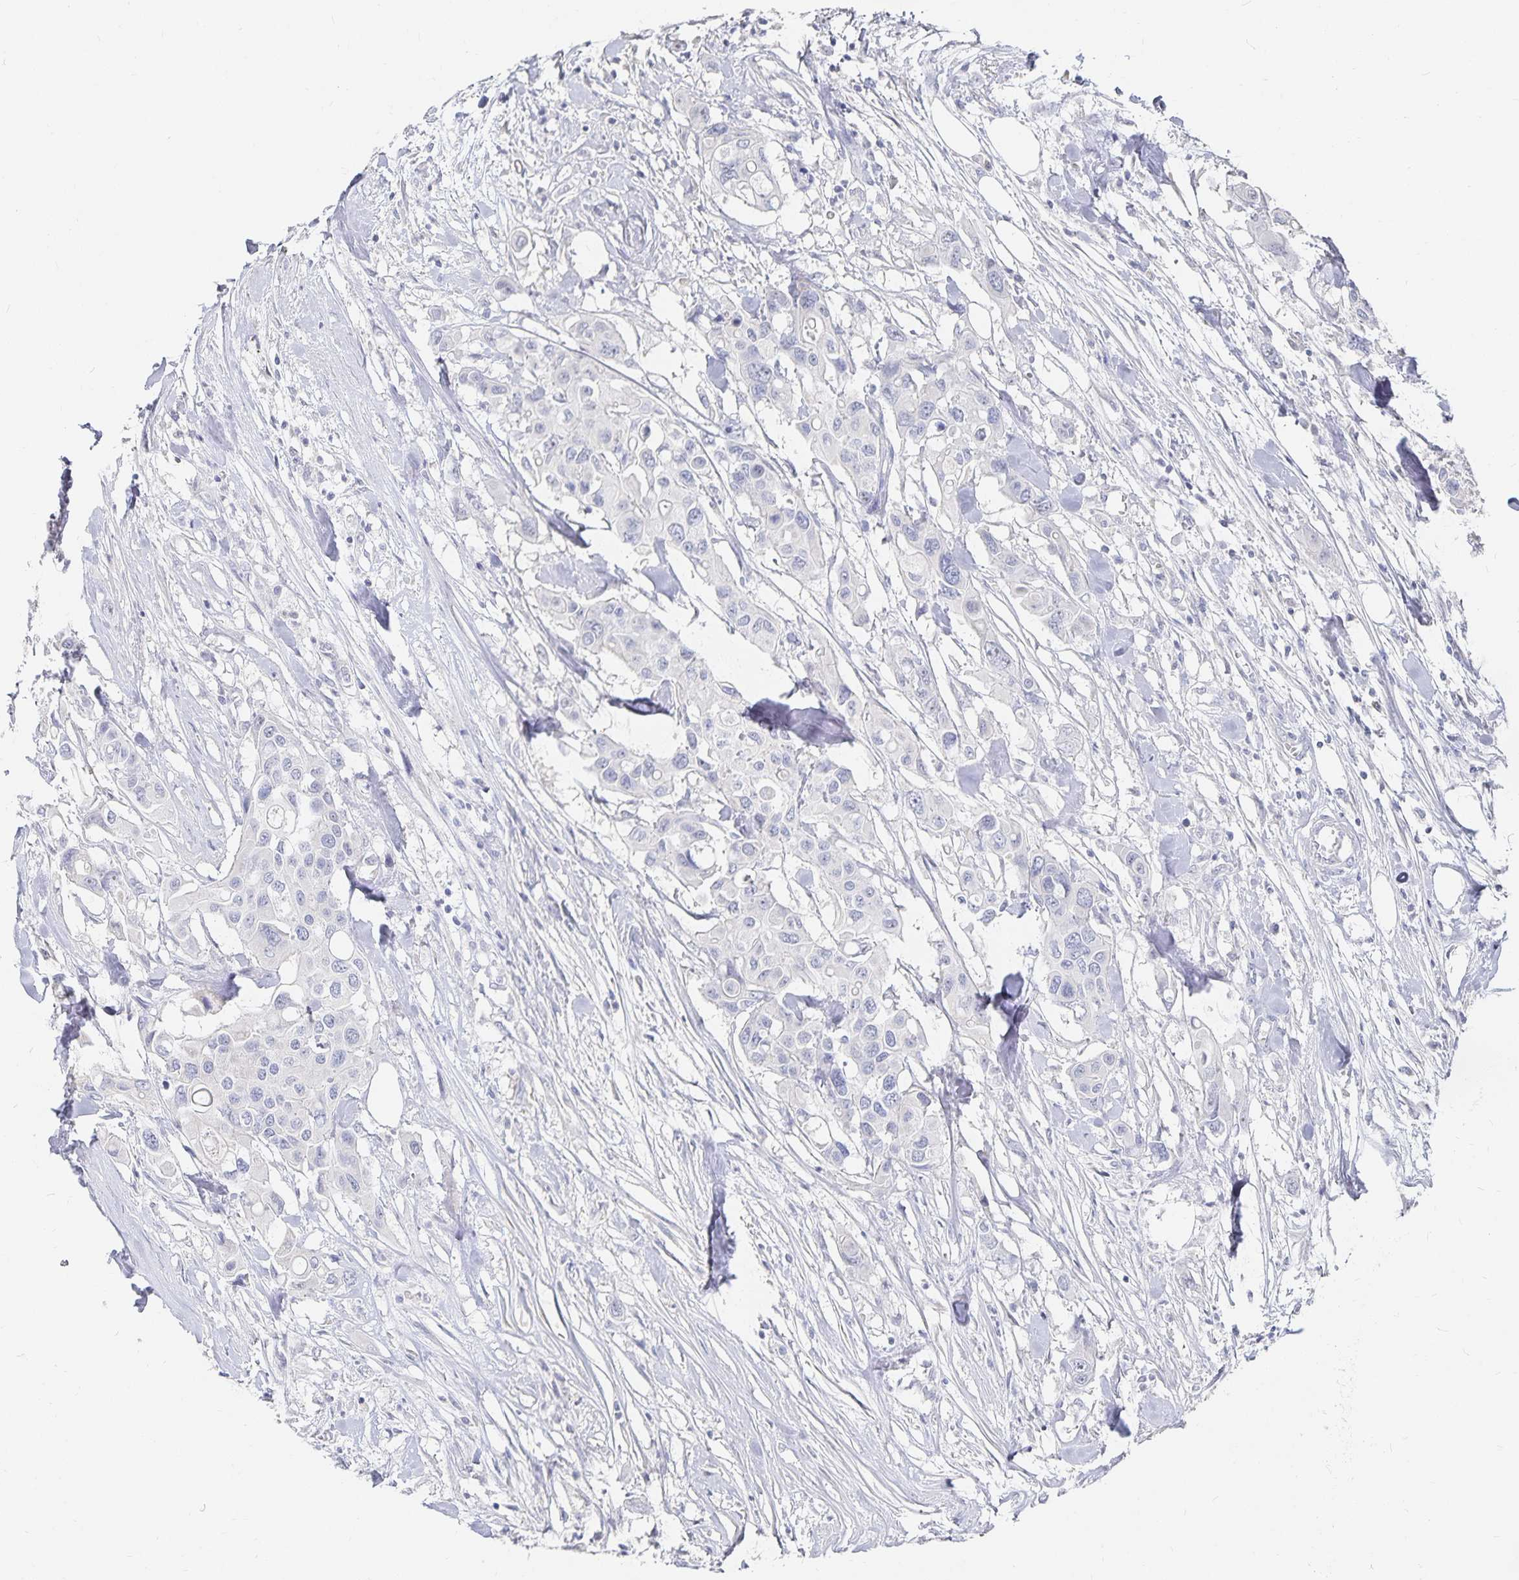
{"staining": {"intensity": "negative", "quantity": "none", "location": "none"}, "tissue": "colorectal cancer", "cell_type": "Tumor cells", "image_type": "cancer", "snomed": [{"axis": "morphology", "description": "Adenocarcinoma, NOS"}, {"axis": "topography", "description": "Colon"}], "caption": "A micrograph of colorectal cancer stained for a protein reveals no brown staining in tumor cells. Brightfield microscopy of IHC stained with DAB (brown) and hematoxylin (blue), captured at high magnification.", "gene": "DNAH9", "patient": {"sex": "male", "age": 77}}